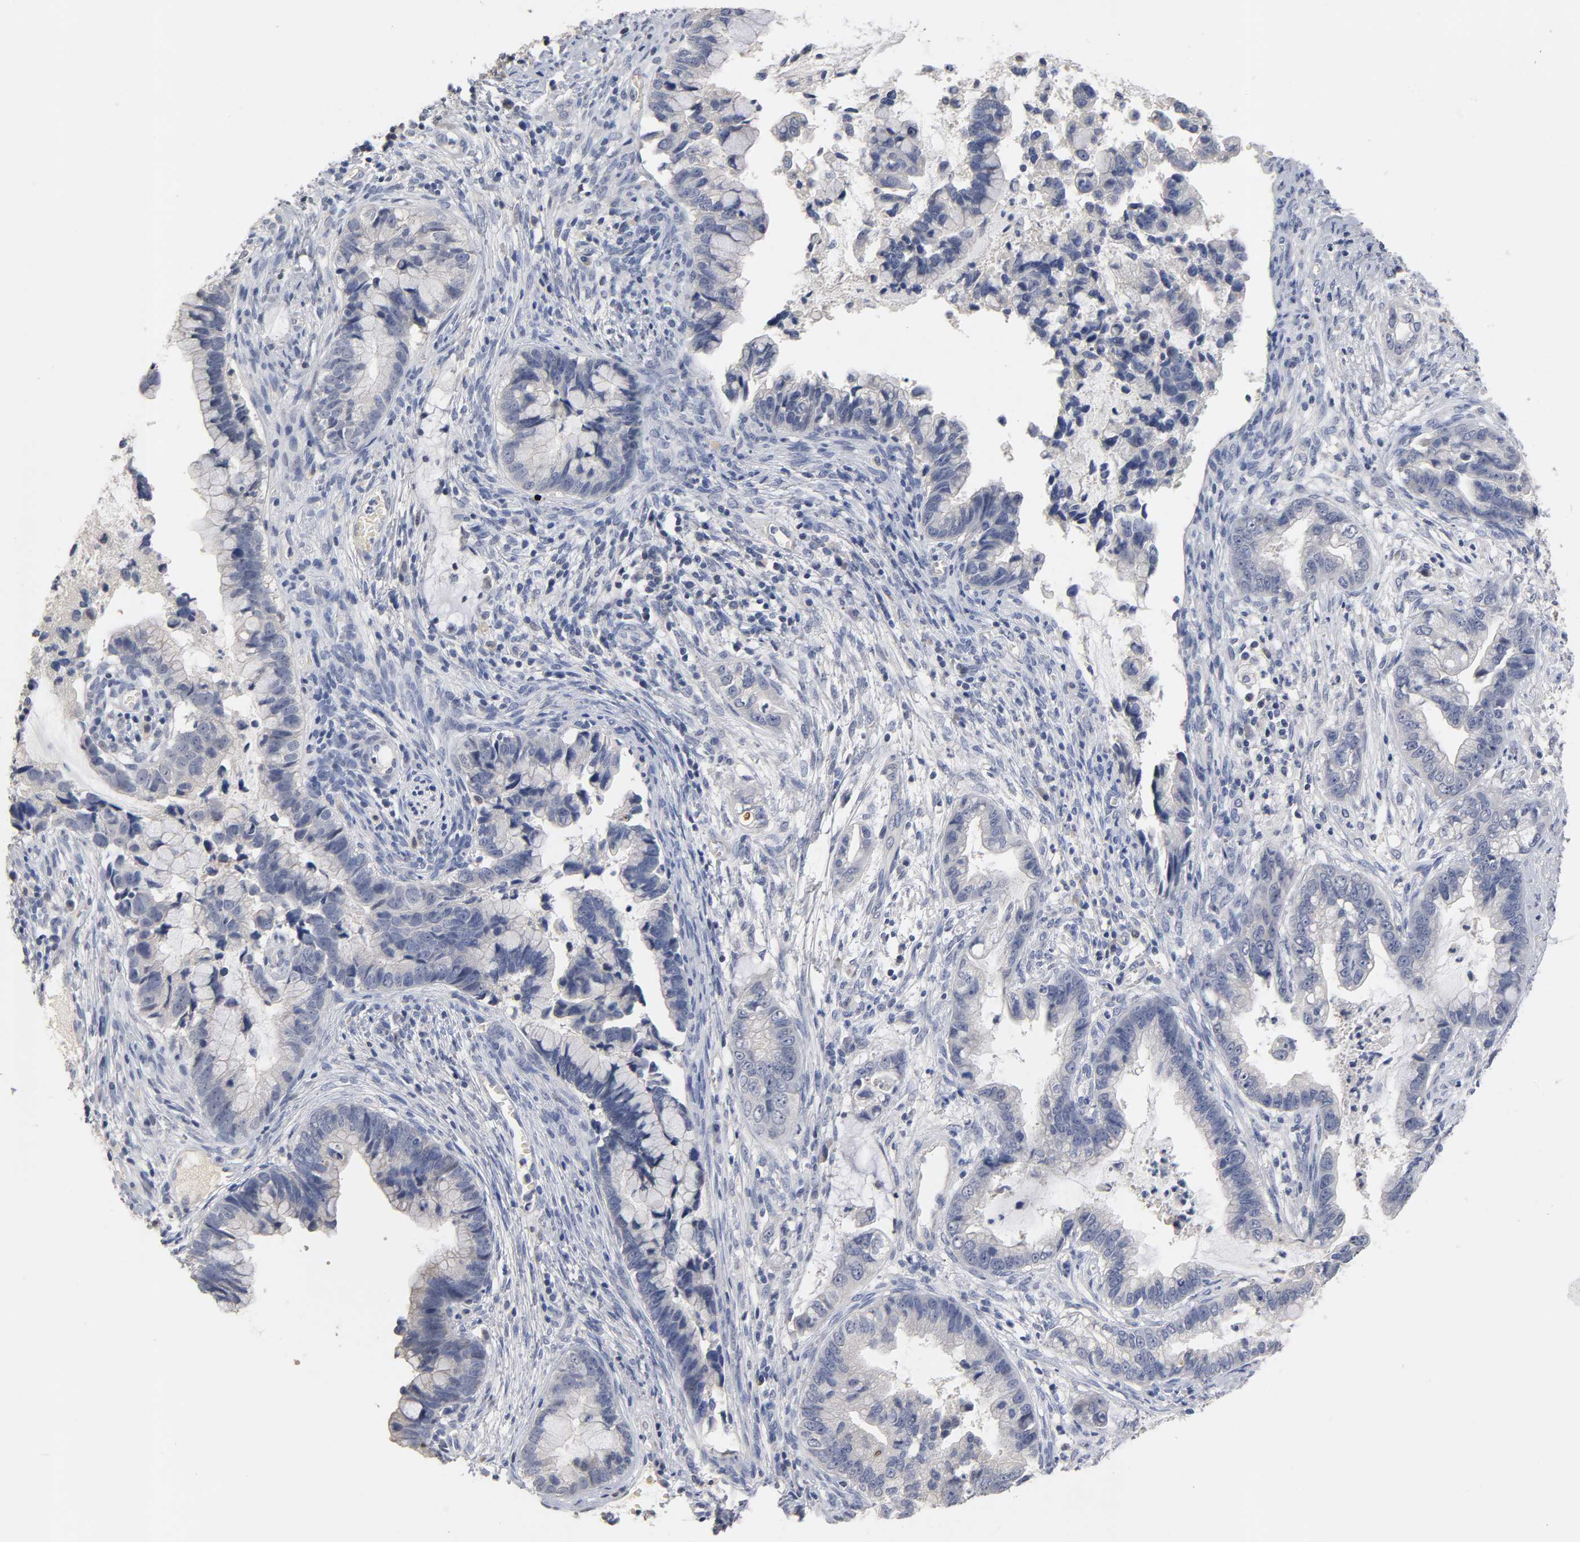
{"staining": {"intensity": "negative", "quantity": "none", "location": "none"}, "tissue": "cervical cancer", "cell_type": "Tumor cells", "image_type": "cancer", "snomed": [{"axis": "morphology", "description": "Adenocarcinoma, NOS"}, {"axis": "topography", "description": "Cervix"}], "caption": "This is an immunohistochemistry (IHC) histopathology image of human cervical cancer. There is no positivity in tumor cells.", "gene": "OVOL1", "patient": {"sex": "female", "age": 44}}